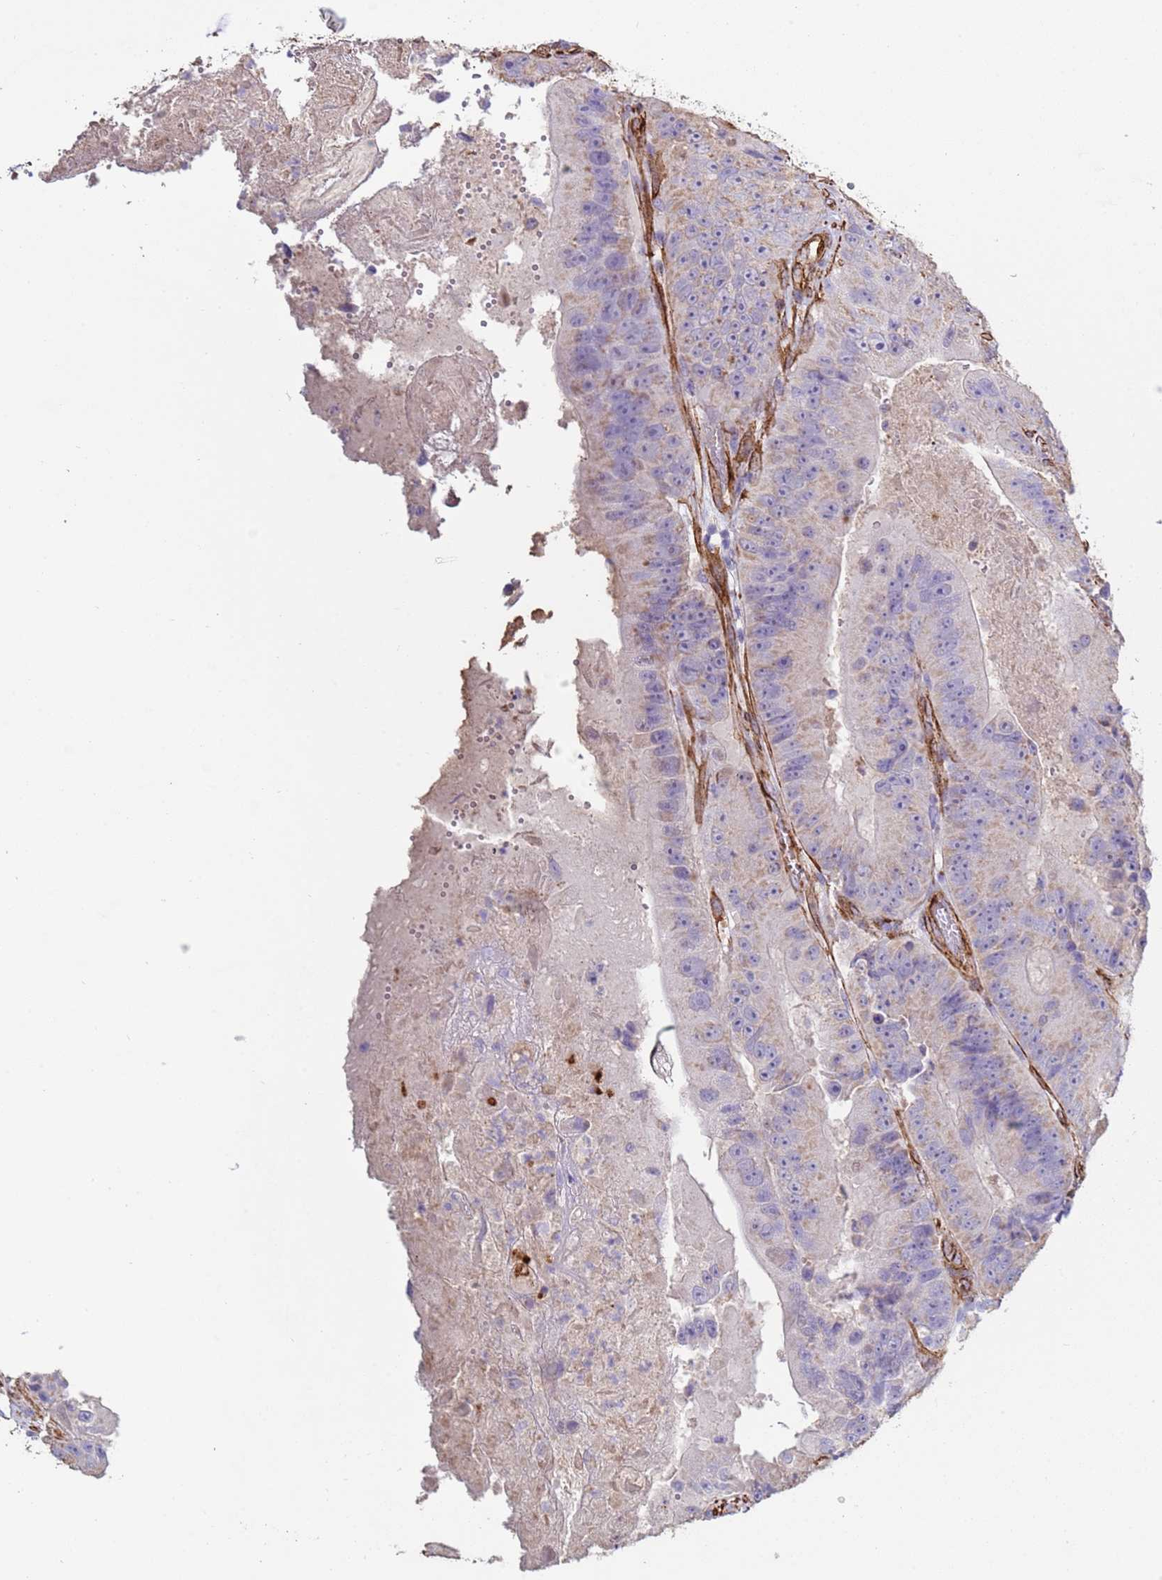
{"staining": {"intensity": "weak", "quantity": "25%-75%", "location": "cytoplasmic/membranous"}, "tissue": "colorectal cancer", "cell_type": "Tumor cells", "image_type": "cancer", "snomed": [{"axis": "morphology", "description": "Adenocarcinoma, NOS"}, {"axis": "topography", "description": "Colon"}], "caption": "A high-resolution photomicrograph shows IHC staining of colorectal adenocarcinoma, which reveals weak cytoplasmic/membranous positivity in about 25%-75% of tumor cells.", "gene": "GASK1A", "patient": {"sex": "female", "age": 86}}